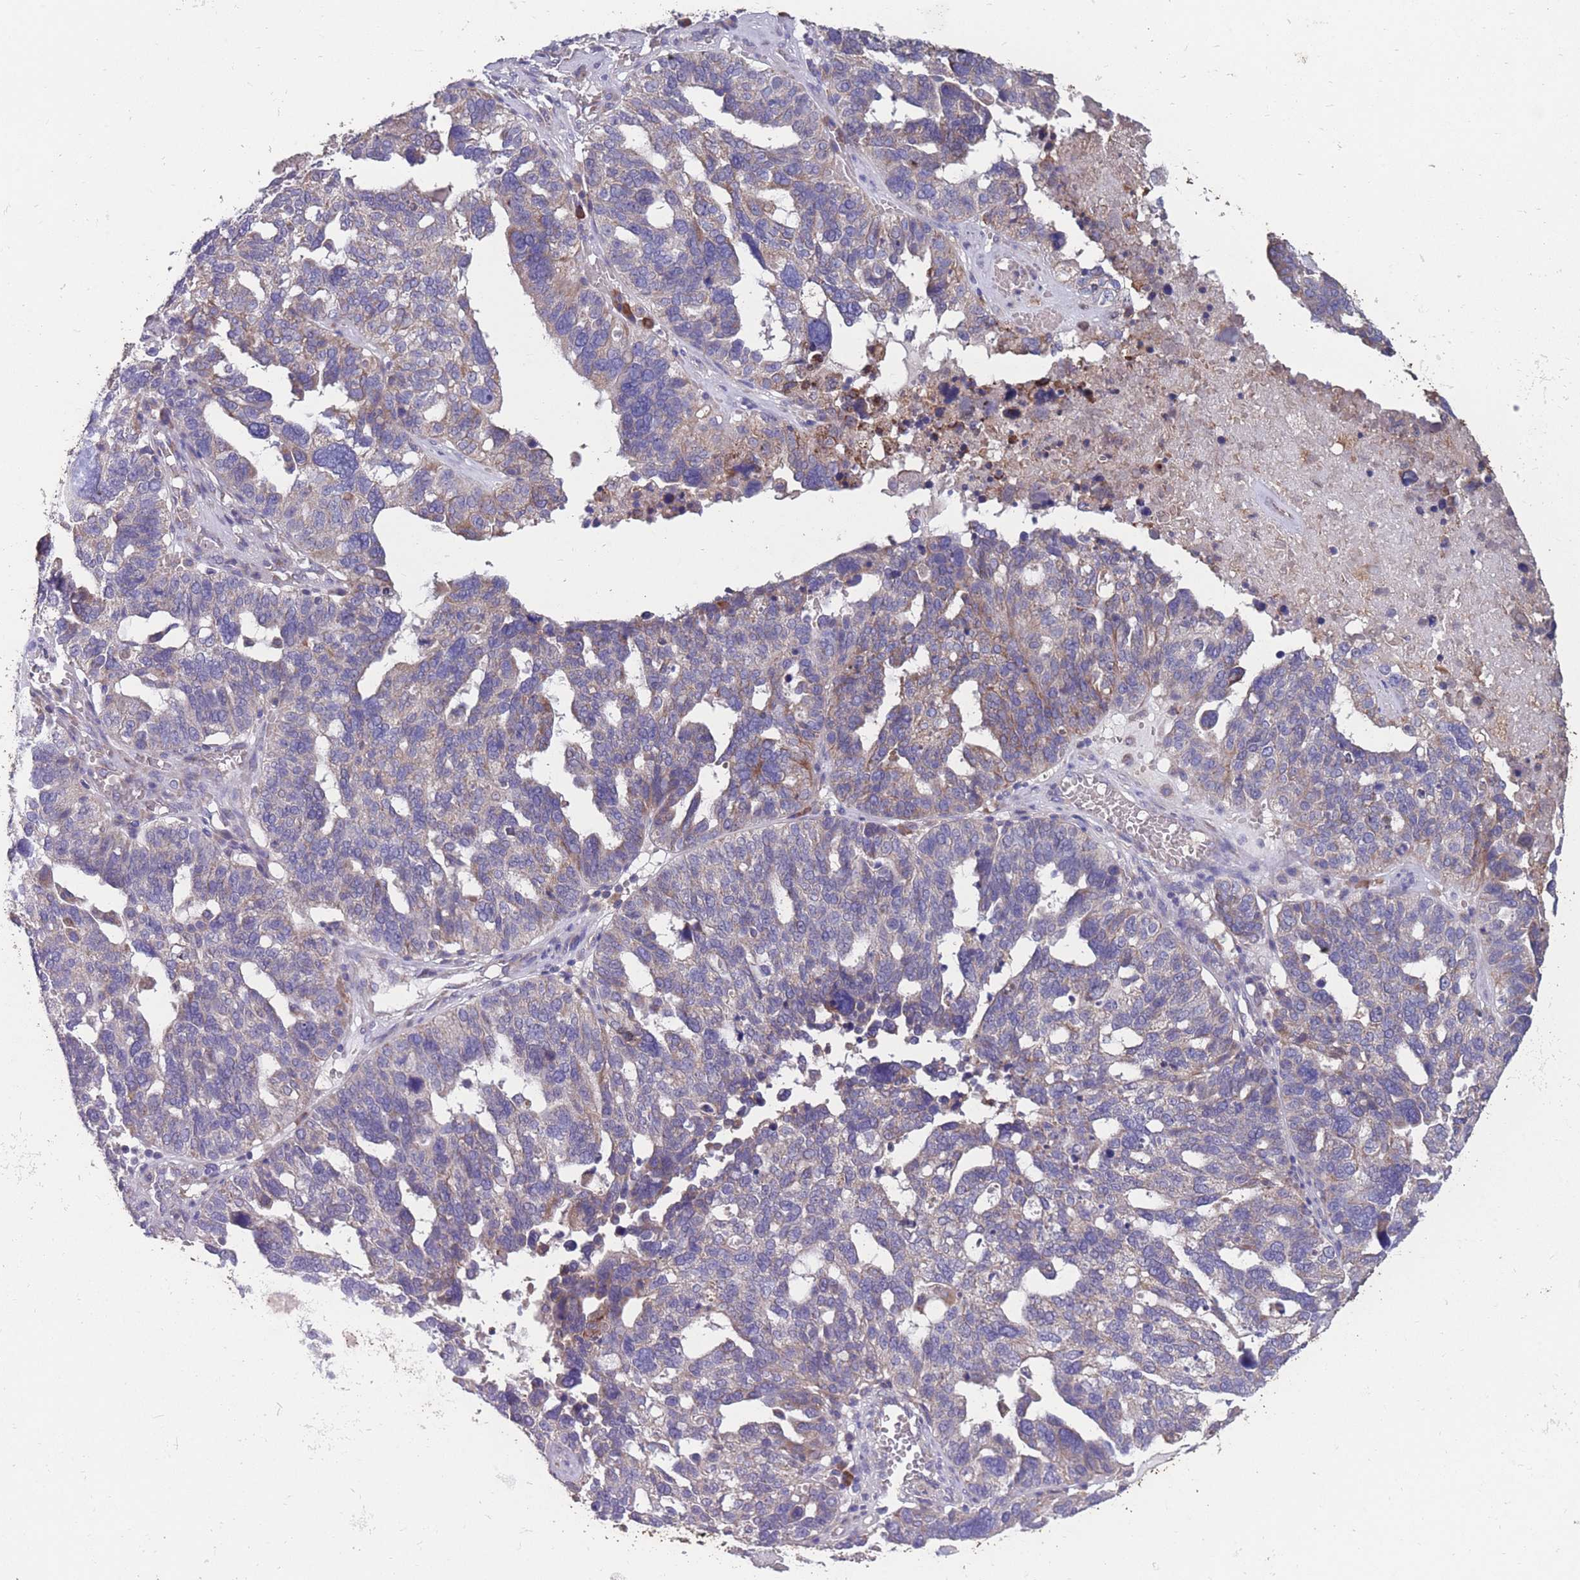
{"staining": {"intensity": "moderate", "quantity": "<25%", "location": "cytoplasmic/membranous"}, "tissue": "ovarian cancer", "cell_type": "Tumor cells", "image_type": "cancer", "snomed": [{"axis": "morphology", "description": "Cystadenocarcinoma, serous, NOS"}, {"axis": "topography", "description": "Ovary"}], "caption": "IHC photomicrograph of neoplastic tissue: ovarian serous cystadenocarcinoma stained using immunohistochemistry (IHC) shows low levels of moderate protein expression localized specifically in the cytoplasmic/membranous of tumor cells, appearing as a cytoplasmic/membranous brown color.", "gene": "STIM2", "patient": {"sex": "female", "age": 59}}